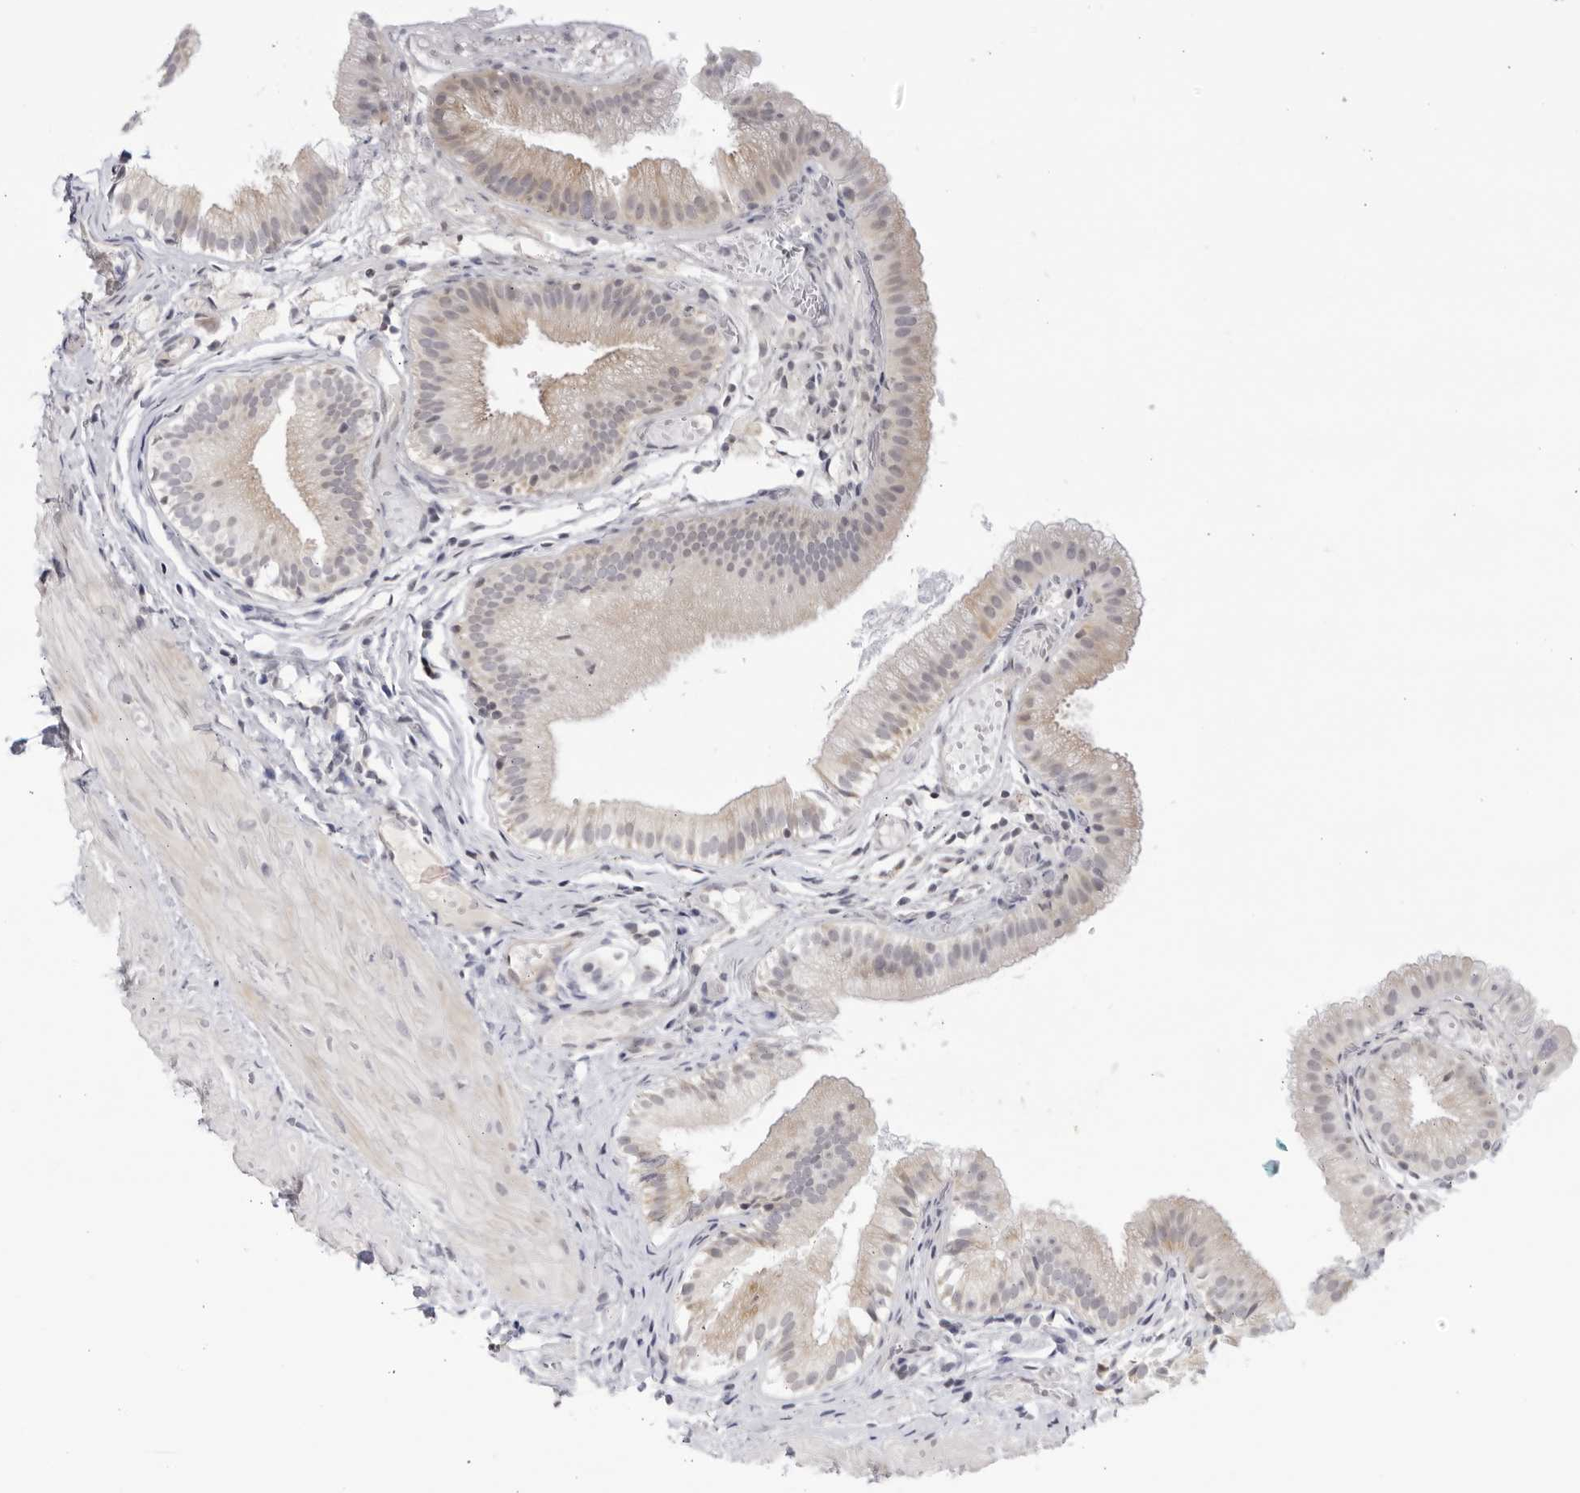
{"staining": {"intensity": "moderate", "quantity": "25%-75%", "location": "cytoplasmic/membranous"}, "tissue": "gallbladder", "cell_type": "Glandular cells", "image_type": "normal", "snomed": [{"axis": "morphology", "description": "Normal tissue, NOS"}, {"axis": "topography", "description": "Gallbladder"}], "caption": "Brown immunohistochemical staining in benign human gallbladder demonstrates moderate cytoplasmic/membranous positivity in approximately 25%-75% of glandular cells.", "gene": "CNBD1", "patient": {"sex": "female", "age": 26}}